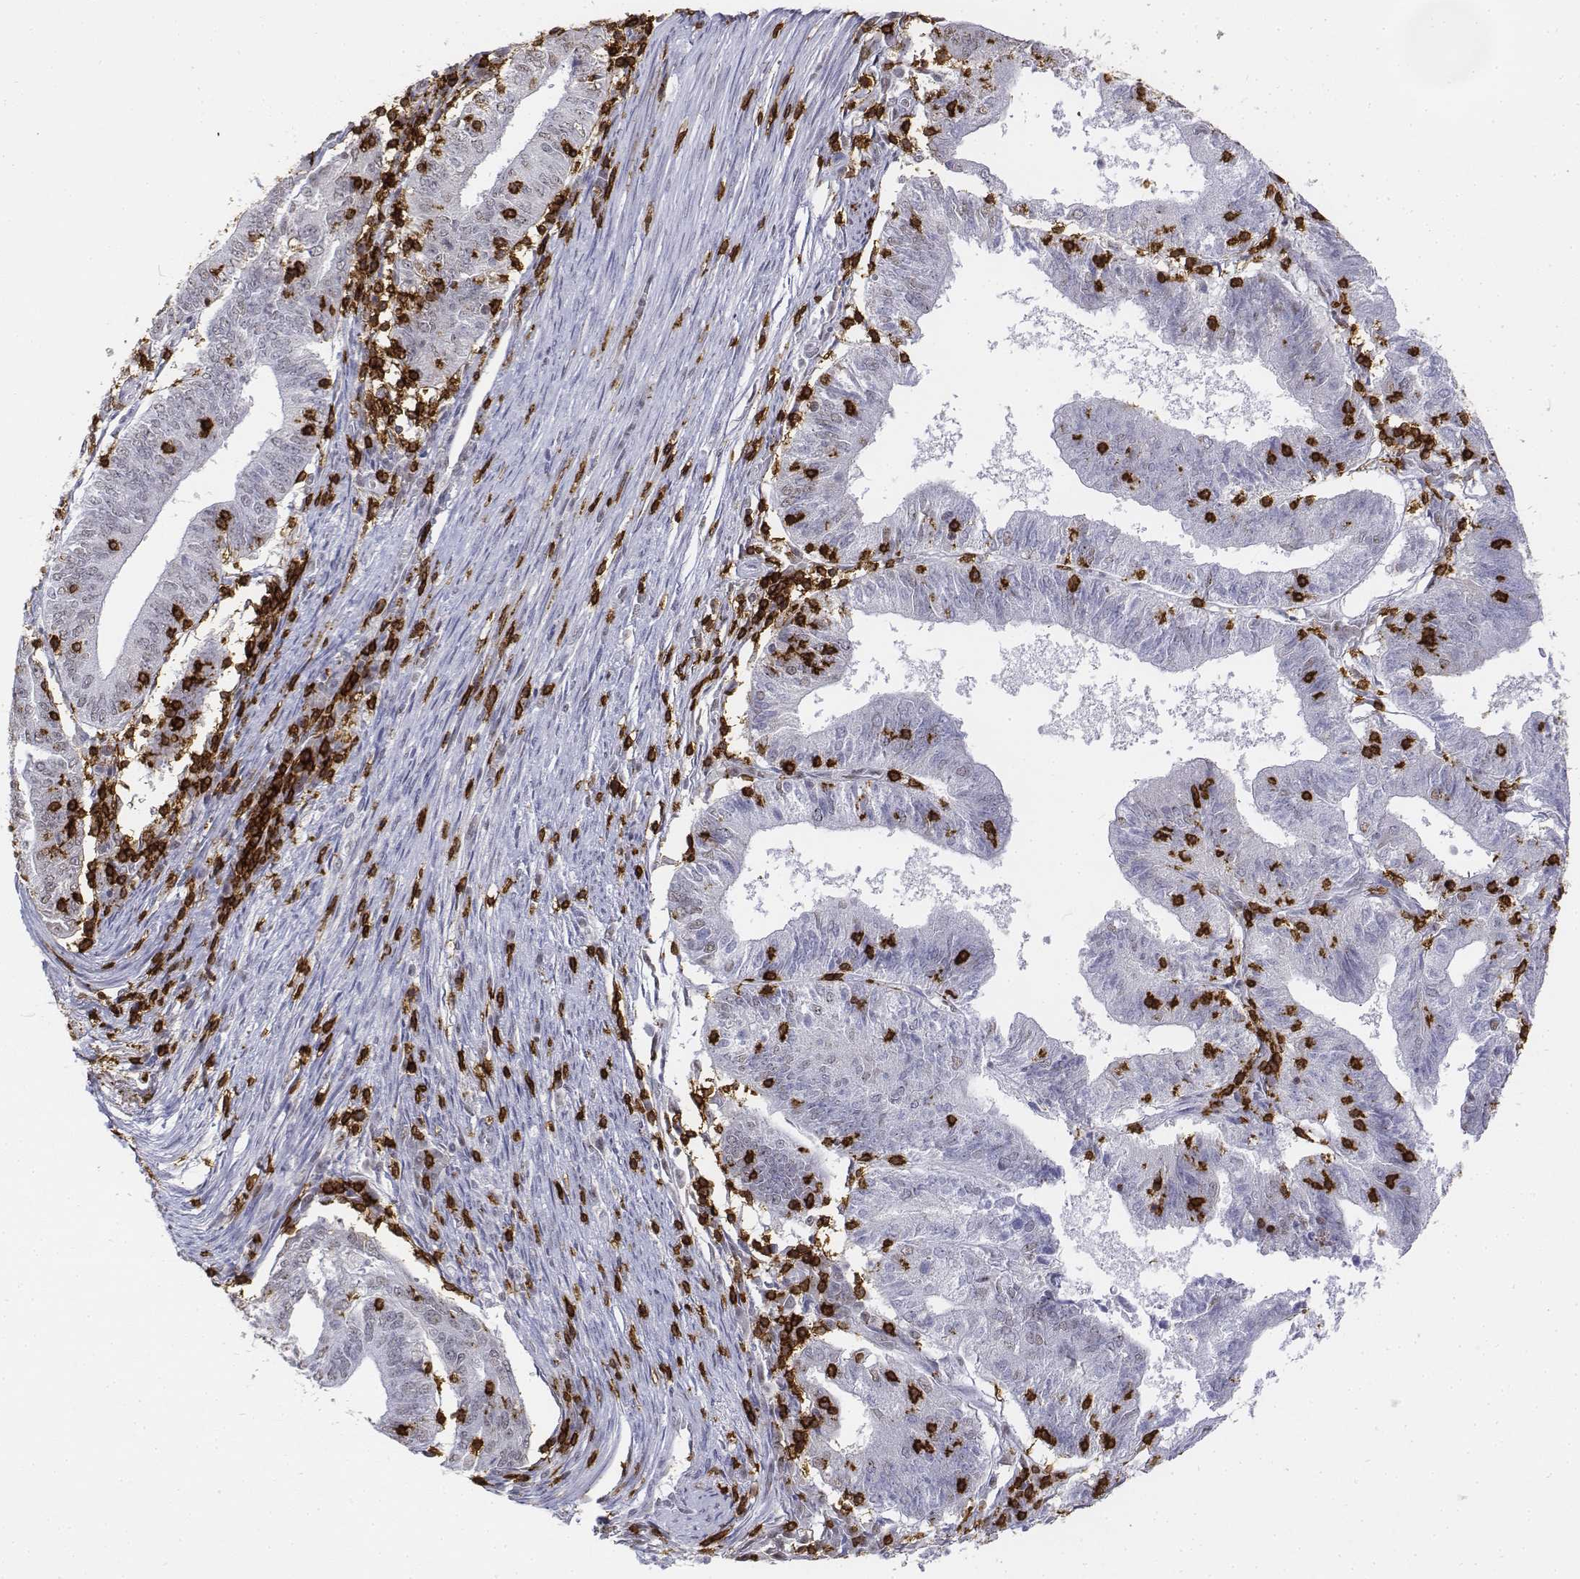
{"staining": {"intensity": "negative", "quantity": "none", "location": "none"}, "tissue": "endometrial cancer", "cell_type": "Tumor cells", "image_type": "cancer", "snomed": [{"axis": "morphology", "description": "Adenocarcinoma, NOS"}, {"axis": "topography", "description": "Endometrium"}], "caption": "Tumor cells are negative for brown protein staining in endometrial cancer (adenocarcinoma).", "gene": "CD3E", "patient": {"sex": "female", "age": 82}}